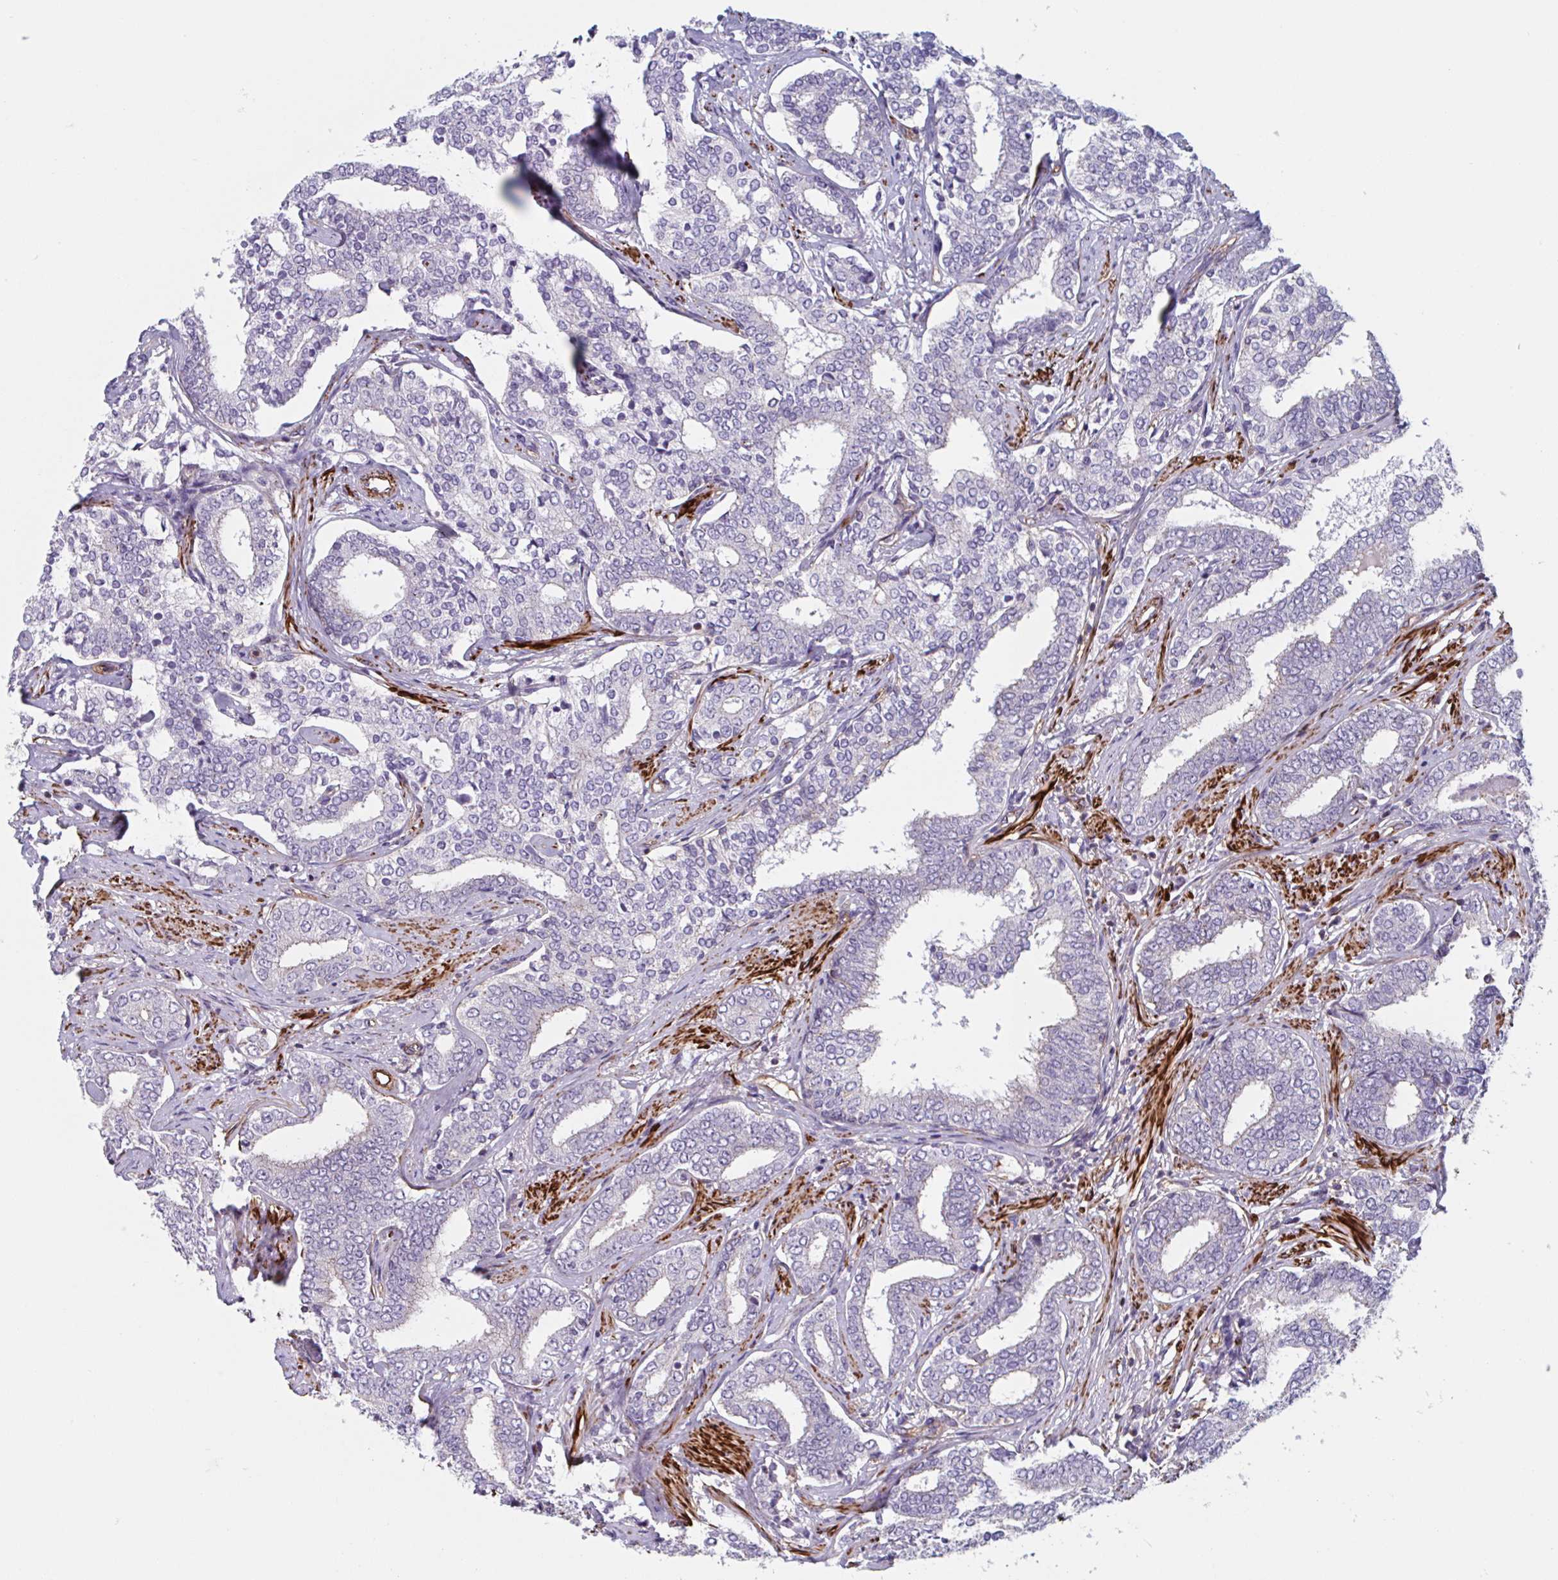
{"staining": {"intensity": "negative", "quantity": "none", "location": "none"}, "tissue": "prostate cancer", "cell_type": "Tumor cells", "image_type": "cancer", "snomed": [{"axis": "morphology", "description": "Adenocarcinoma, High grade"}, {"axis": "topography", "description": "Prostate"}], "caption": "This is an immunohistochemistry histopathology image of prostate cancer. There is no expression in tumor cells.", "gene": "SHISA7", "patient": {"sex": "male", "age": 72}}